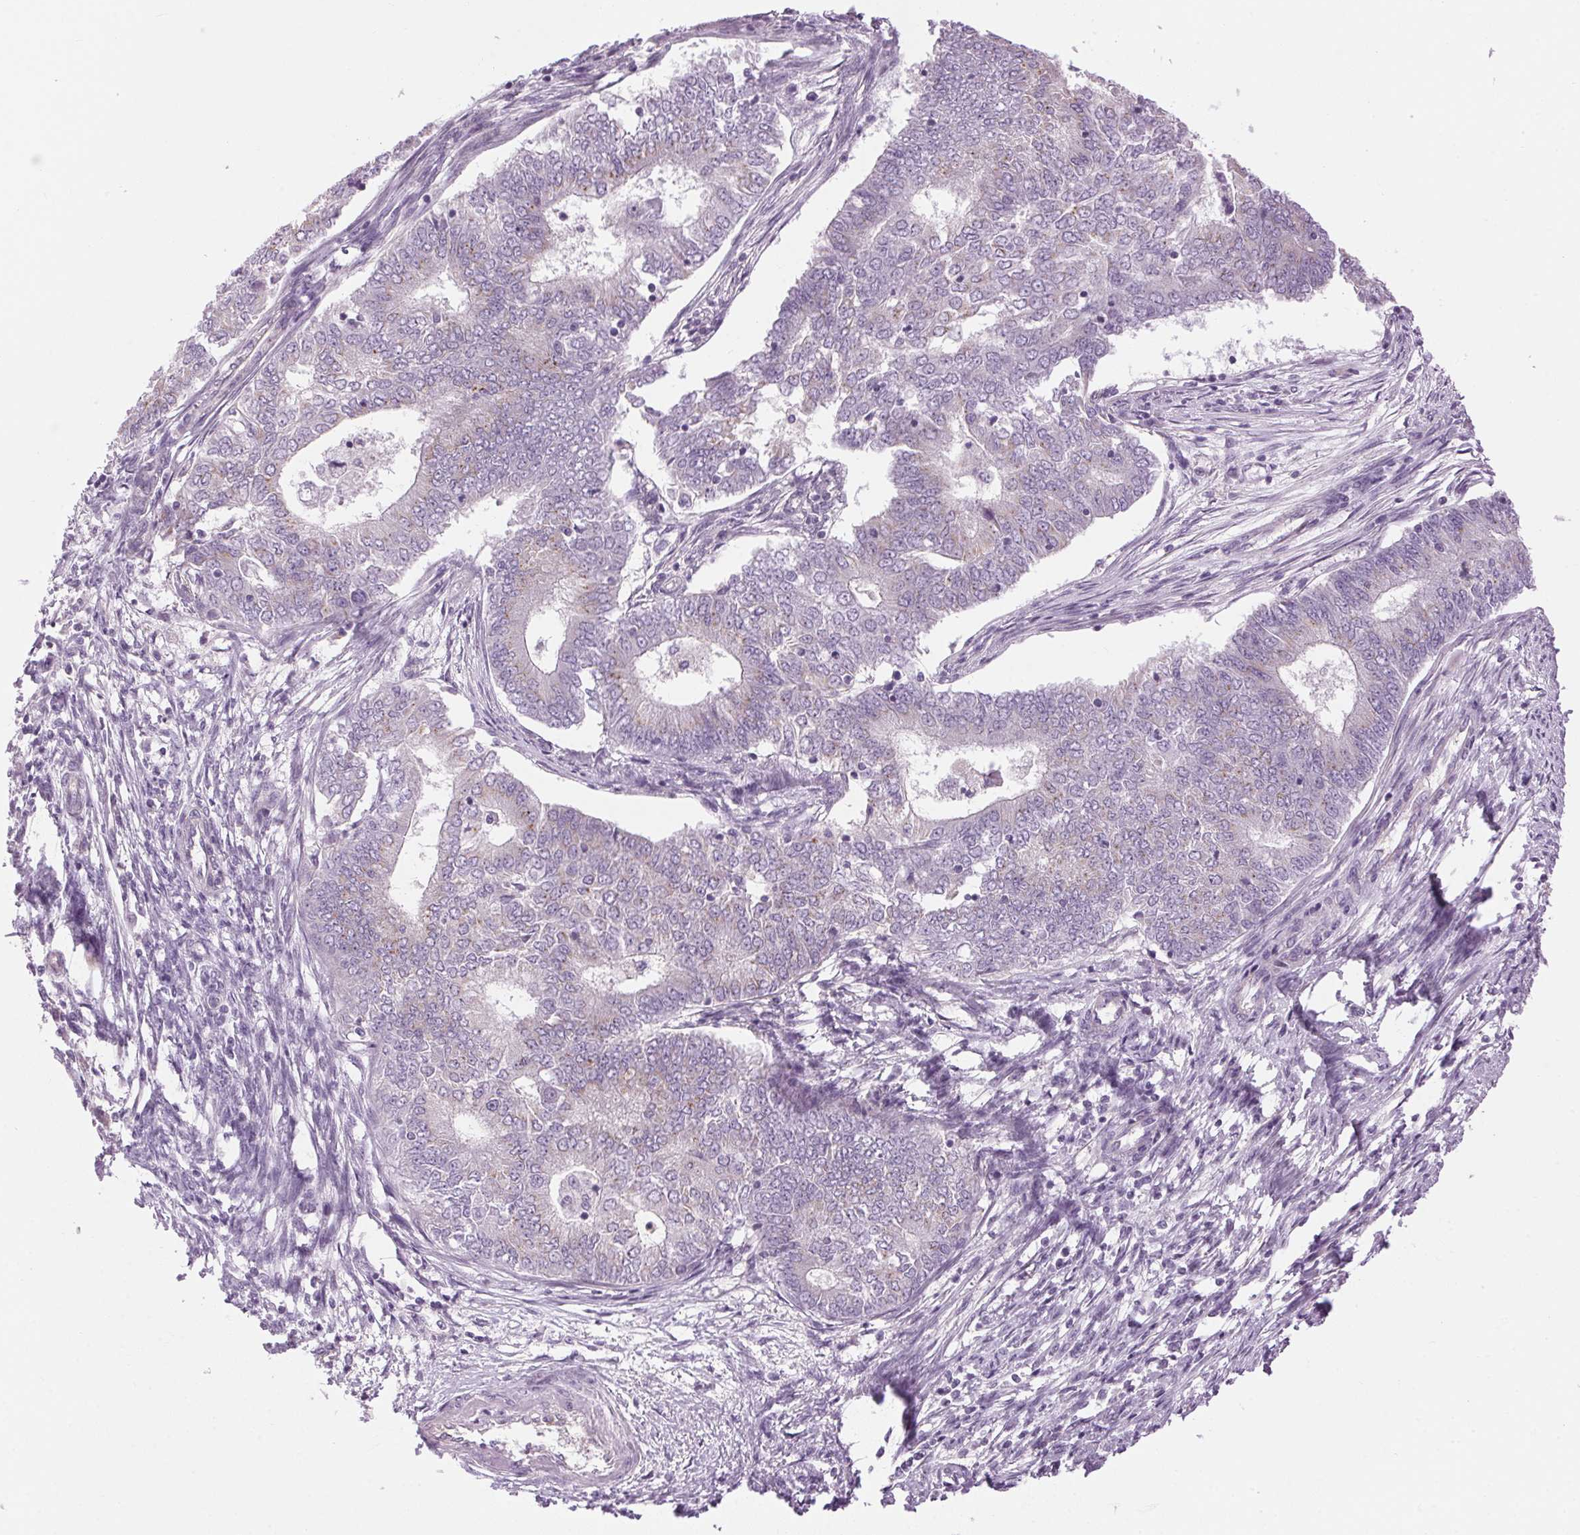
{"staining": {"intensity": "negative", "quantity": "none", "location": "none"}, "tissue": "endometrial cancer", "cell_type": "Tumor cells", "image_type": "cancer", "snomed": [{"axis": "morphology", "description": "Adenocarcinoma, NOS"}, {"axis": "topography", "description": "Endometrium"}], "caption": "Human adenocarcinoma (endometrial) stained for a protein using immunohistochemistry demonstrates no expression in tumor cells.", "gene": "GOLPH3", "patient": {"sex": "female", "age": 62}}